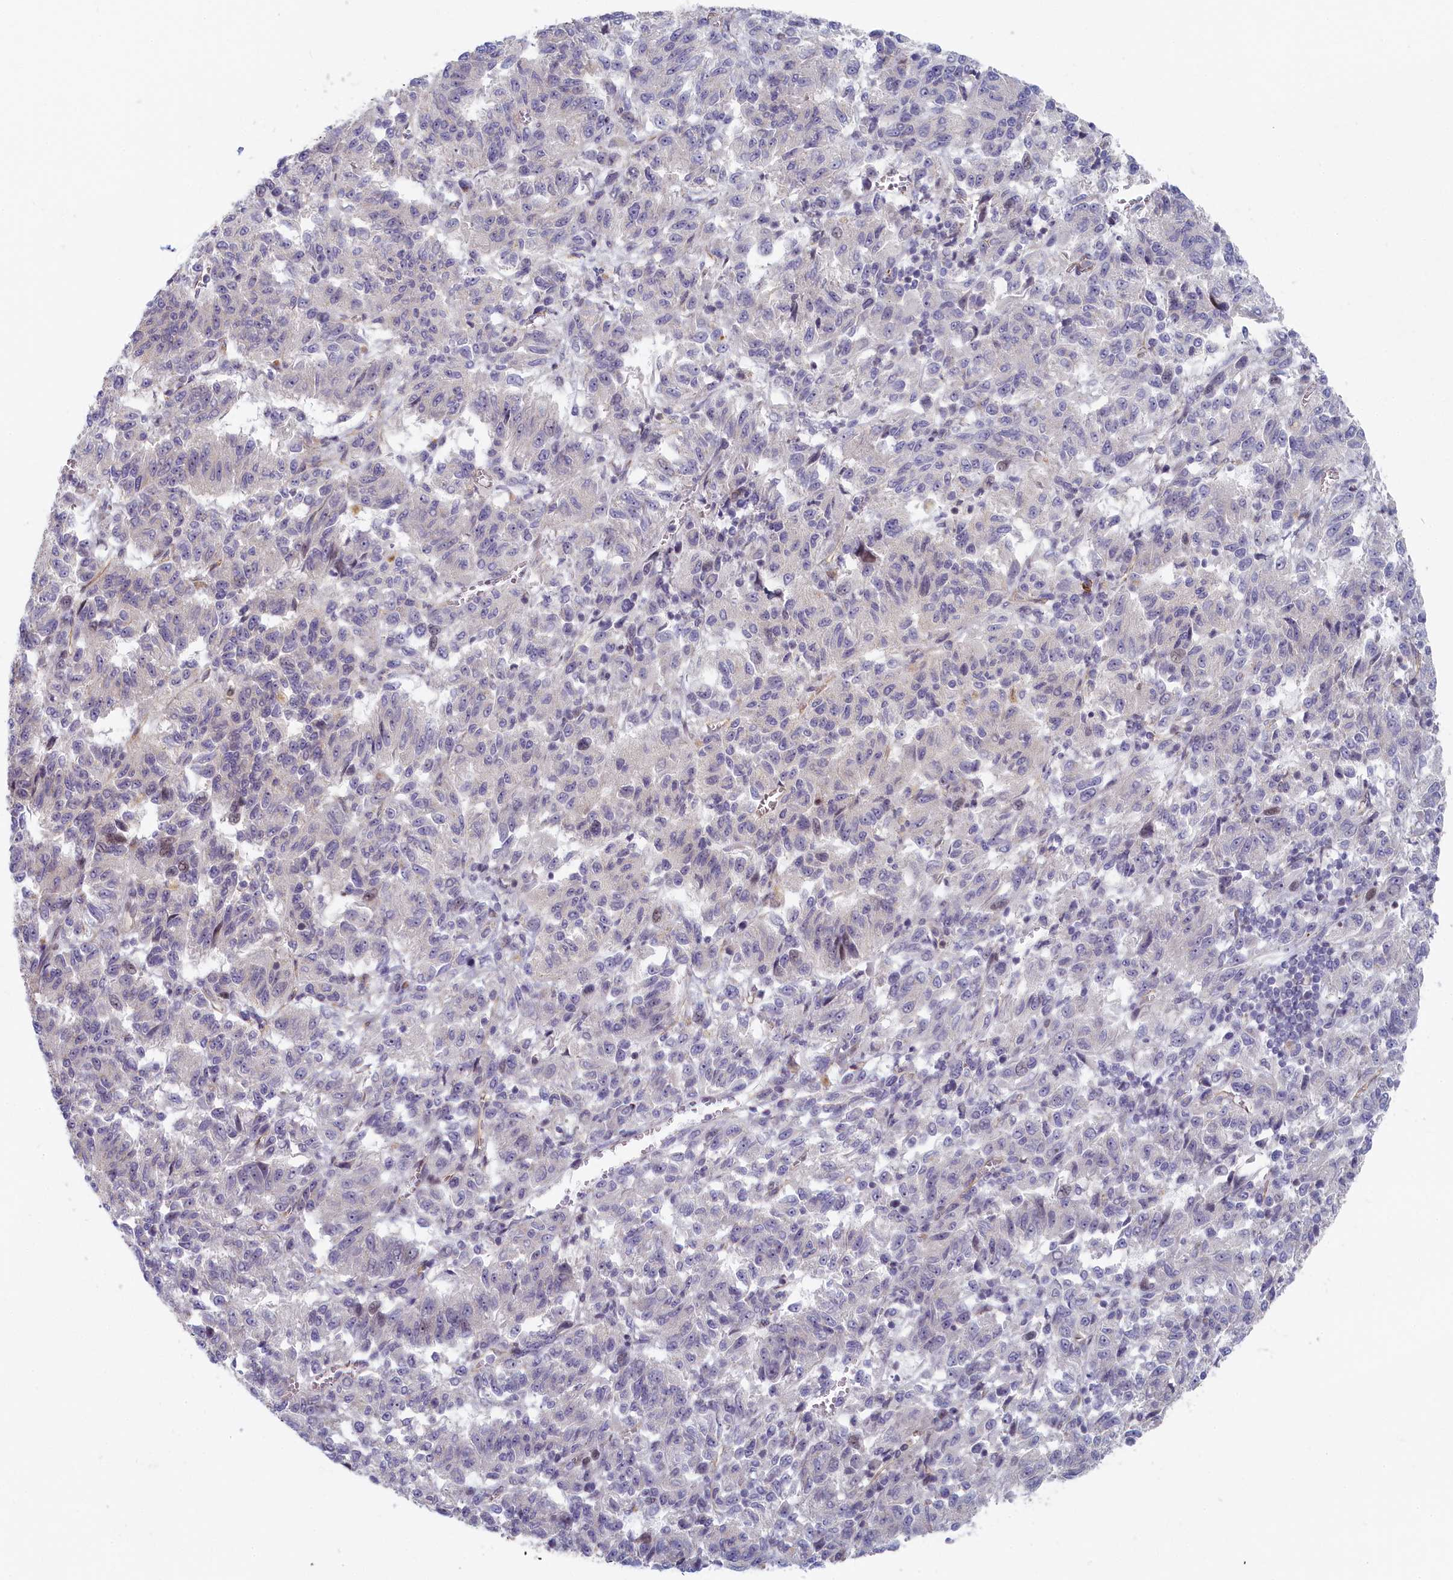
{"staining": {"intensity": "negative", "quantity": "none", "location": "none"}, "tissue": "melanoma", "cell_type": "Tumor cells", "image_type": "cancer", "snomed": [{"axis": "morphology", "description": "Malignant melanoma, Metastatic site"}, {"axis": "topography", "description": "Lung"}], "caption": "Malignant melanoma (metastatic site) was stained to show a protein in brown. There is no significant expression in tumor cells.", "gene": "INTS4", "patient": {"sex": "male", "age": 64}}